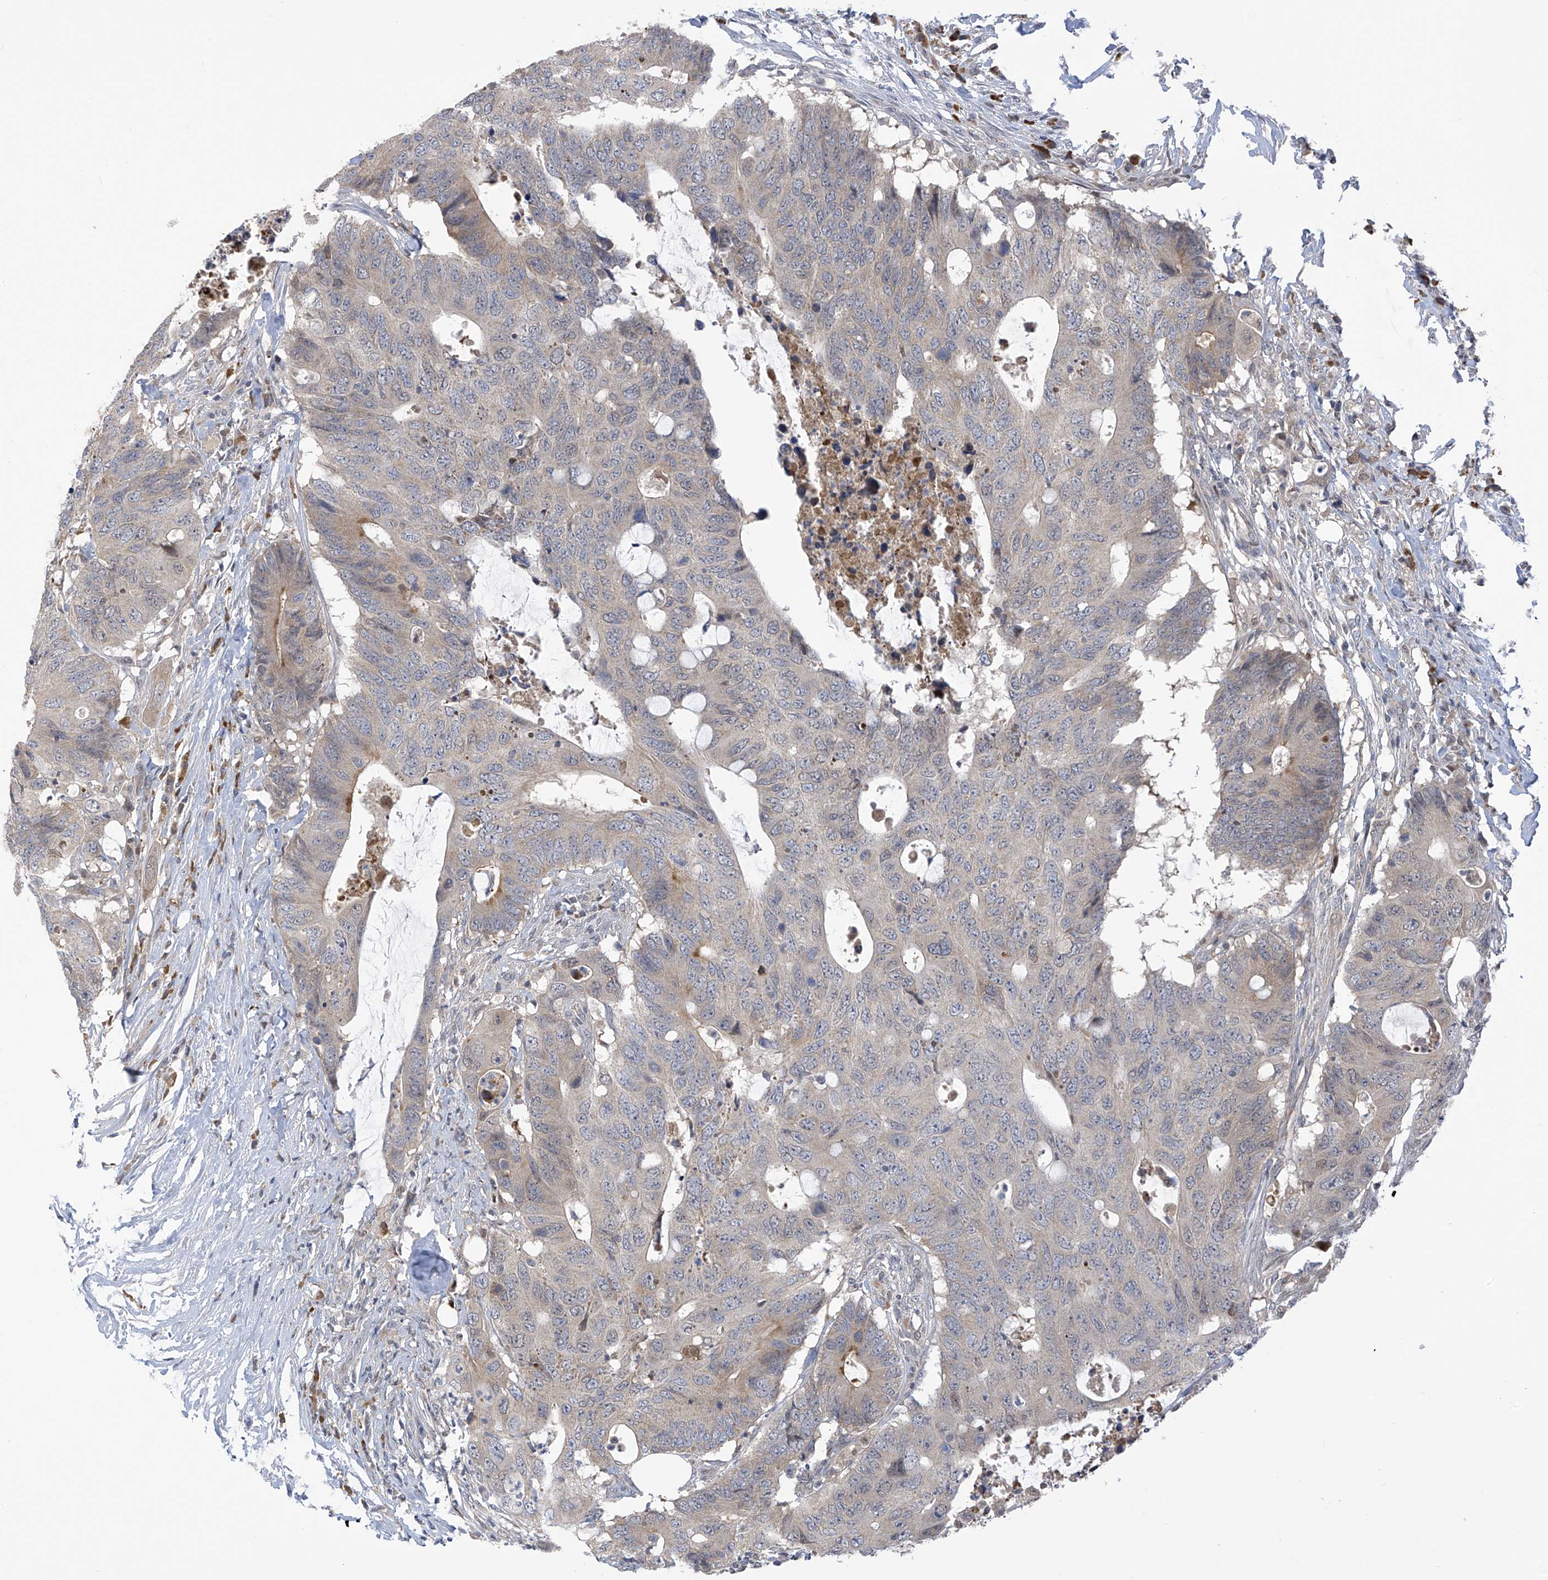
{"staining": {"intensity": "weak", "quantity": "<25%", "location": "cytoplasmic/membranous"}, "tissue": "colorectal cancer", "cell_type": "Tumor cells", "image_type": "cancer", "snomed": [{"axis": "morphology", "description": "Adenocarcinoma, NOS"}, {"axis": "topography", "description": "Colon"}], "caption": "Tumor cells are negative for brown protein staining in colorectal cancer.", "gene": "SLCO4A1", "patient": {"sex": "male", "age": 71}}